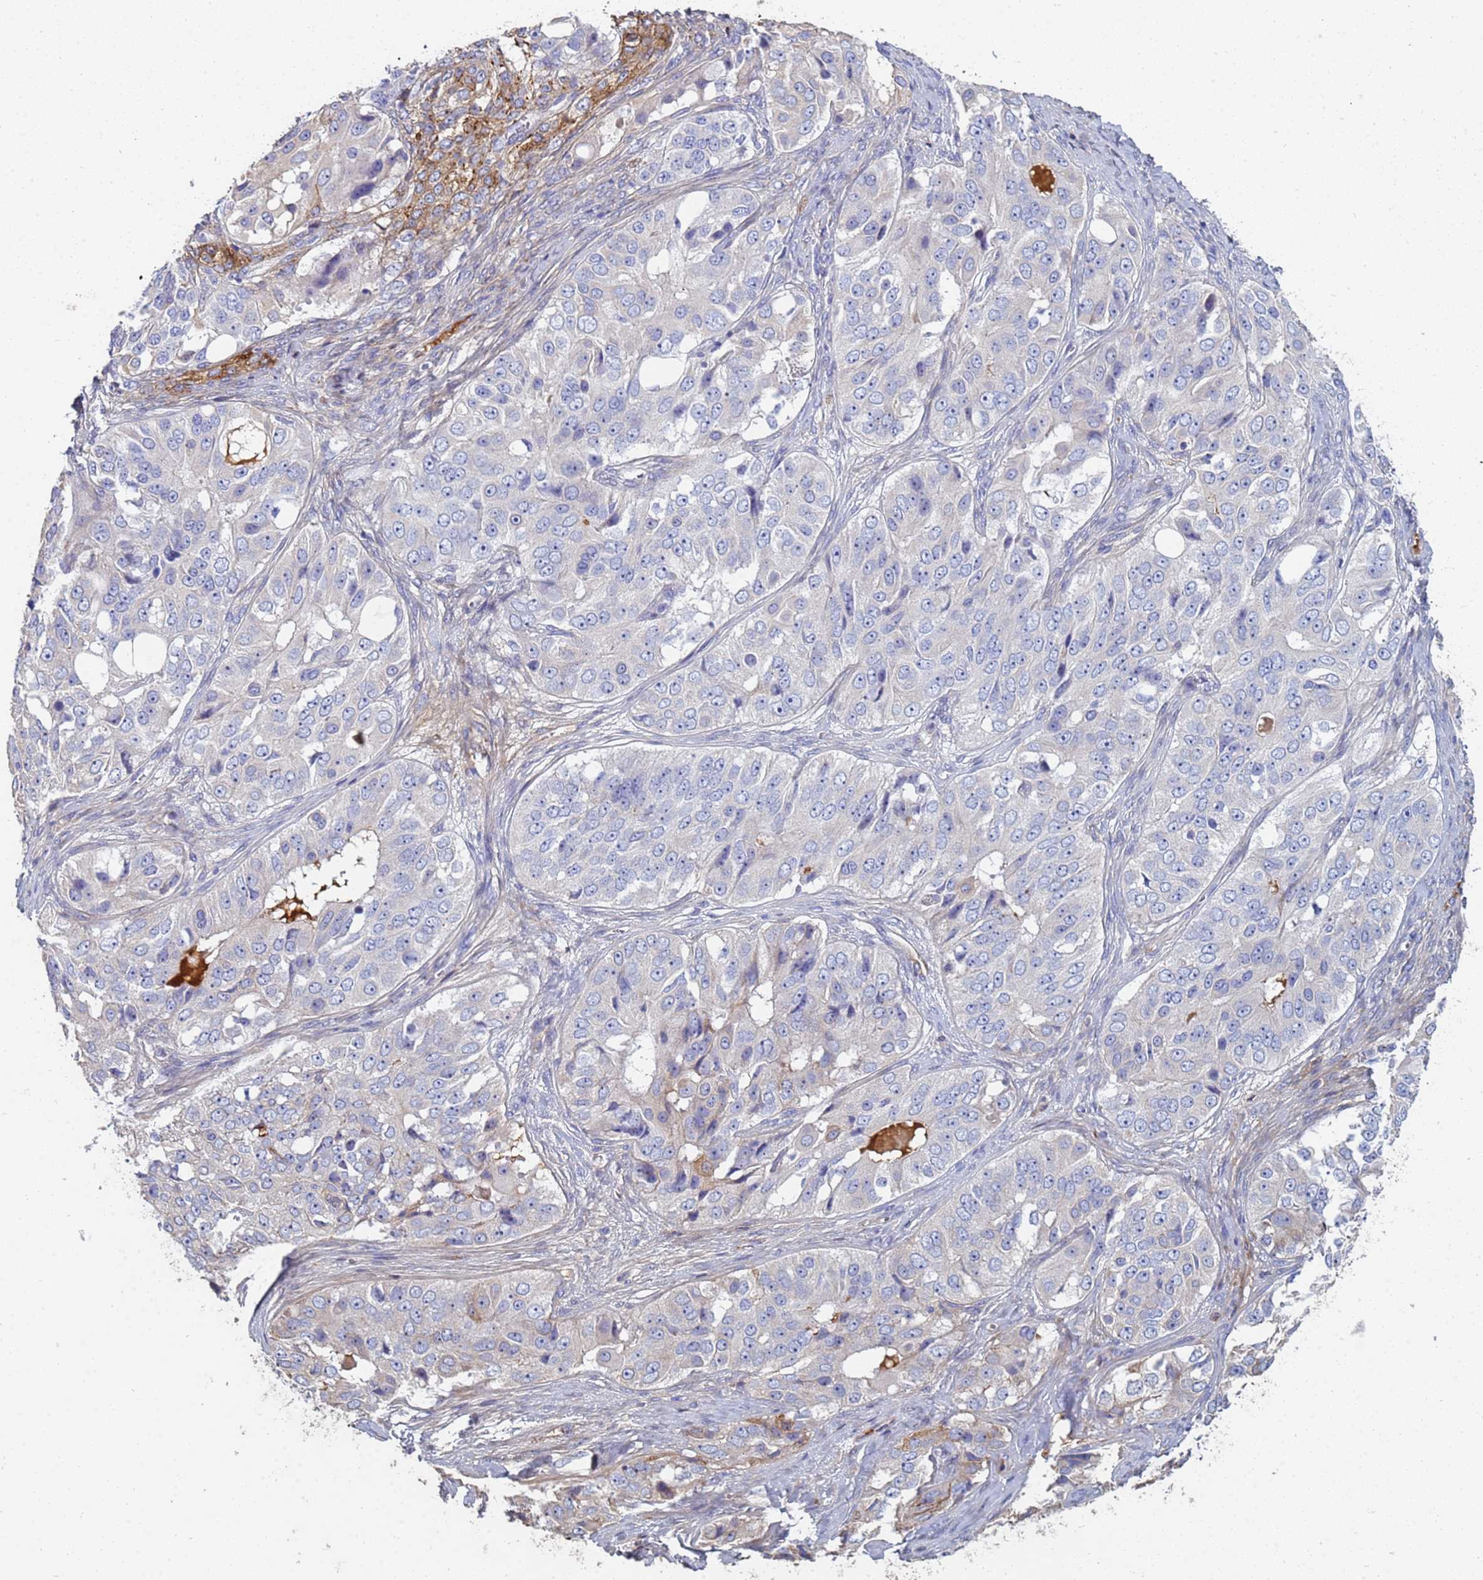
{"staining": {"intensity": "negative", "quantity": "none", "location": "none"}, "tissue": "ovarian cancer", "cell_type": "Tumor cells", "image_type": "cancer", "snomed": [{"axis": "morphology", "description": "Carcinoma, endometroid"}, {"axis": "topography", "description": "Ovary"}], "caption": "Tumor cells show no significant protein staining in ovarian cancer.", "gene": "ABCA8", "patient": {"sex": "female", "age": 51}}